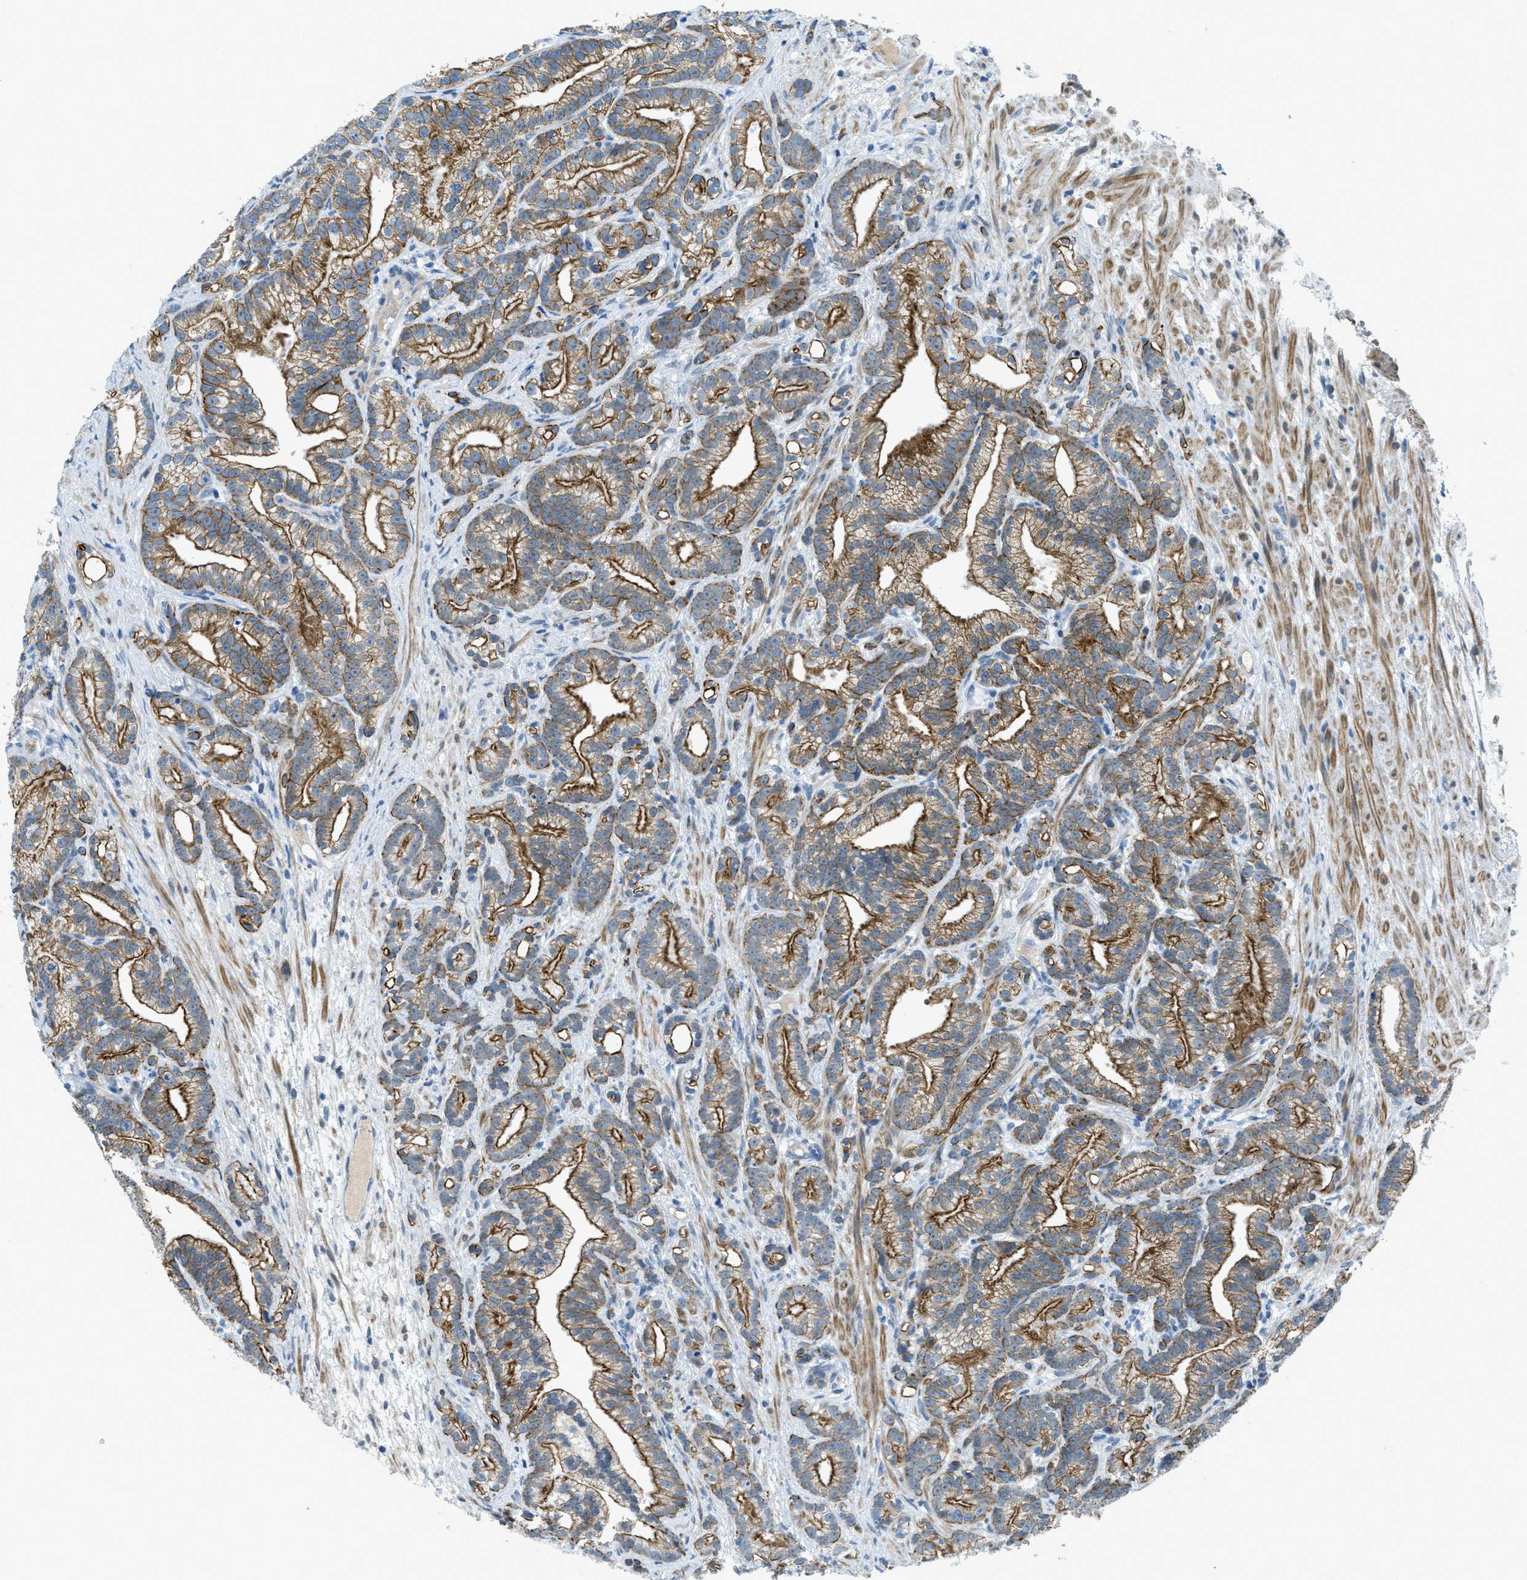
{"staining": {"intensity": "moderate", "quantity": ">75%", "location": "cytoplasmic/membranous"}, "tissue": "prostate cancer", "cell_type": "Tumor cells", "image_type": "cancer", "snomed": [{"axis": "morphology", "description": "Adenocarcinoma, Low grade"}, {"axis": "topography", "description": "Prostate"}], "caption": "Low-grade adenocarcinoma (prostate) stained with DAB IHC demonstrates medium levels of moderate cytoplasmic/membranous expression in about >75% of tumor cells.", "gene": "KLHL8", "patient": {"sex": "male", "age": 89}}